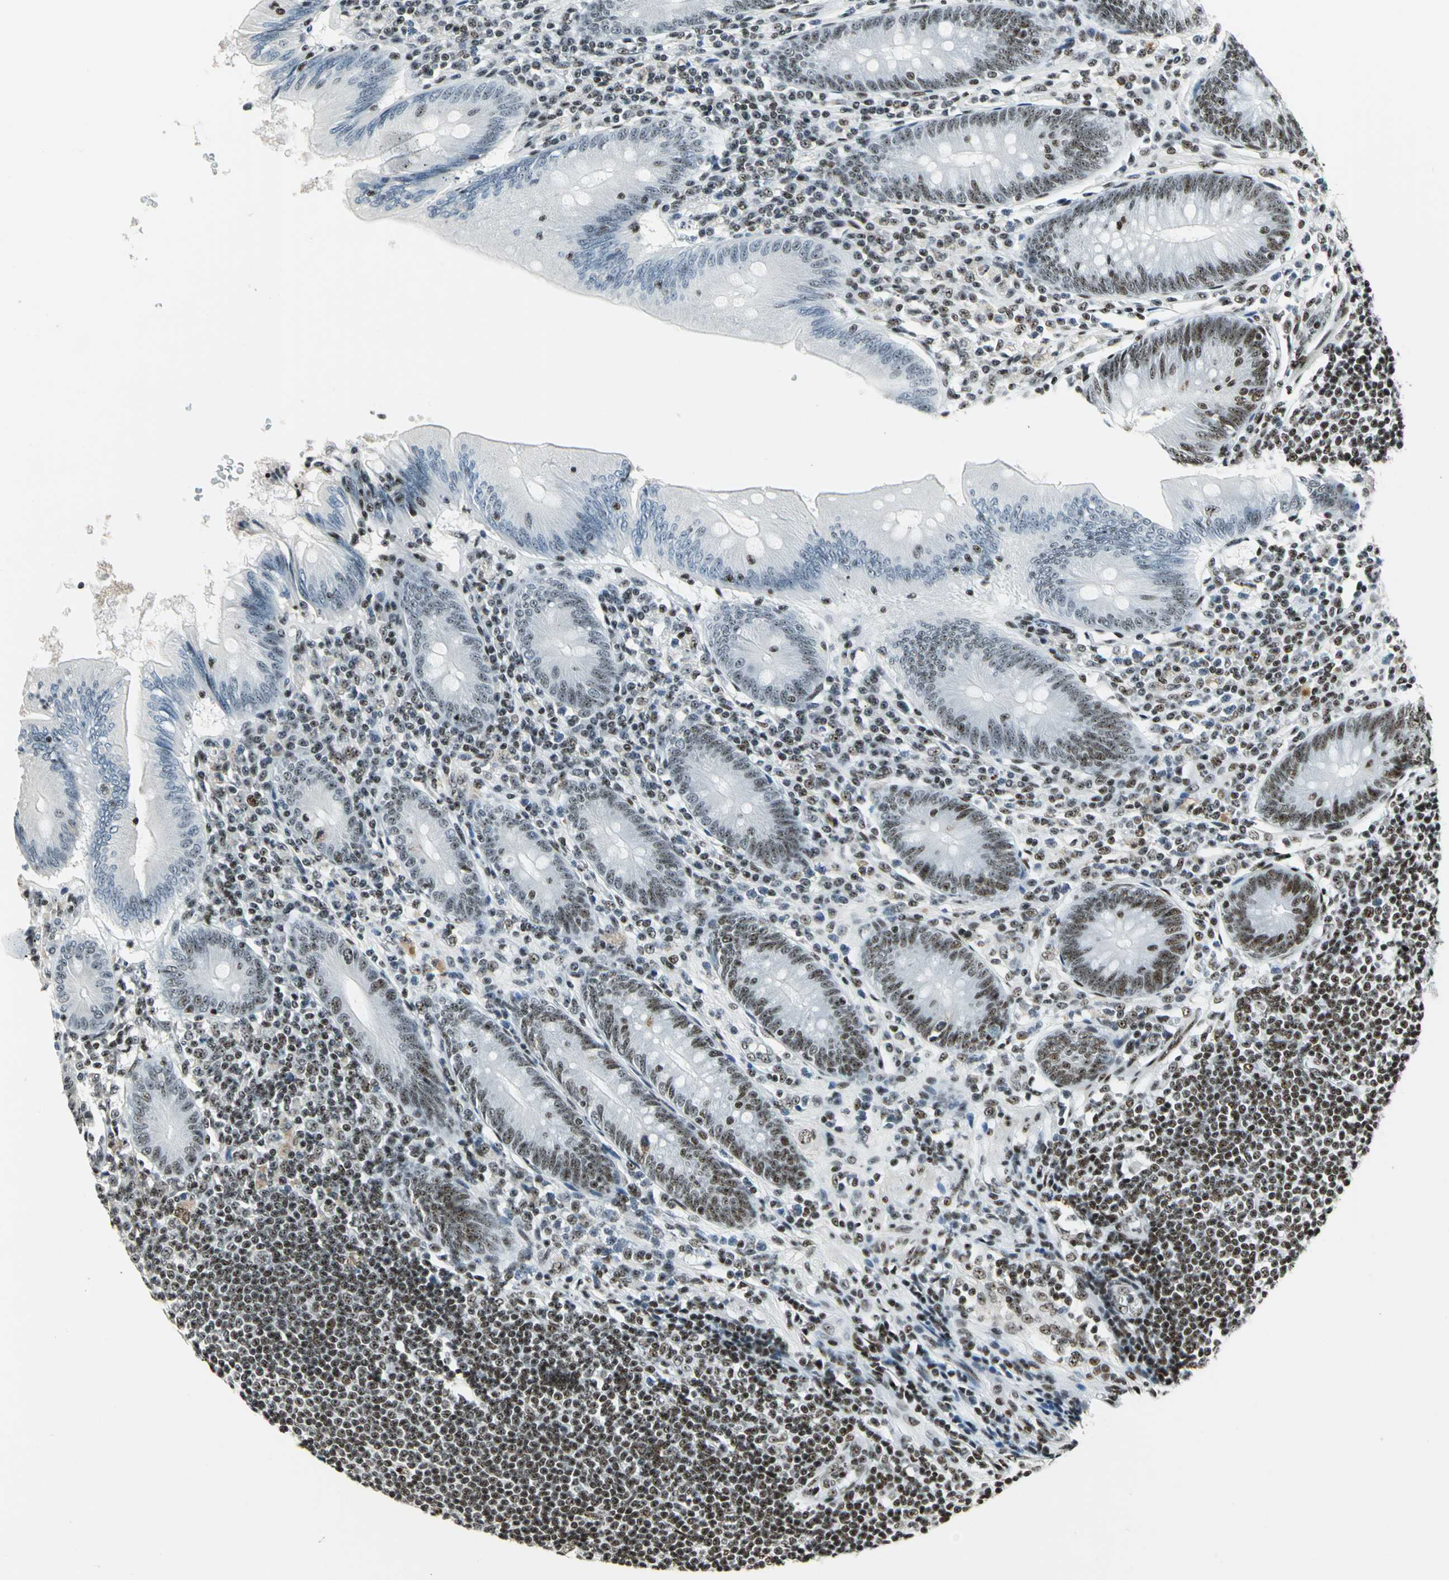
{"staining": {"intensity": "moderate", "quantity": "25%-75%", "location": "nuclear"}, "tissue": "appendix", "cell_type": "Glandular cells", "image_type": "normal", "snomed": [{"axis": "morphology", "description": "Normal tissue, NOS"}, {"axis": "morphology", "description": "Inflammation, NOS"}, {"axis": "topography", "description": "Appendix"}], "caption": "This micrograph exhibits benign appendix stained with immunohistochemistry (IHC) to label a protein in brown. The nuclear of glandular cells show moderate positivity for the protein. Nuclei are counter-stained blue.", "gene": "UBTF", "patient": {"sex": "male", "age": 46}}